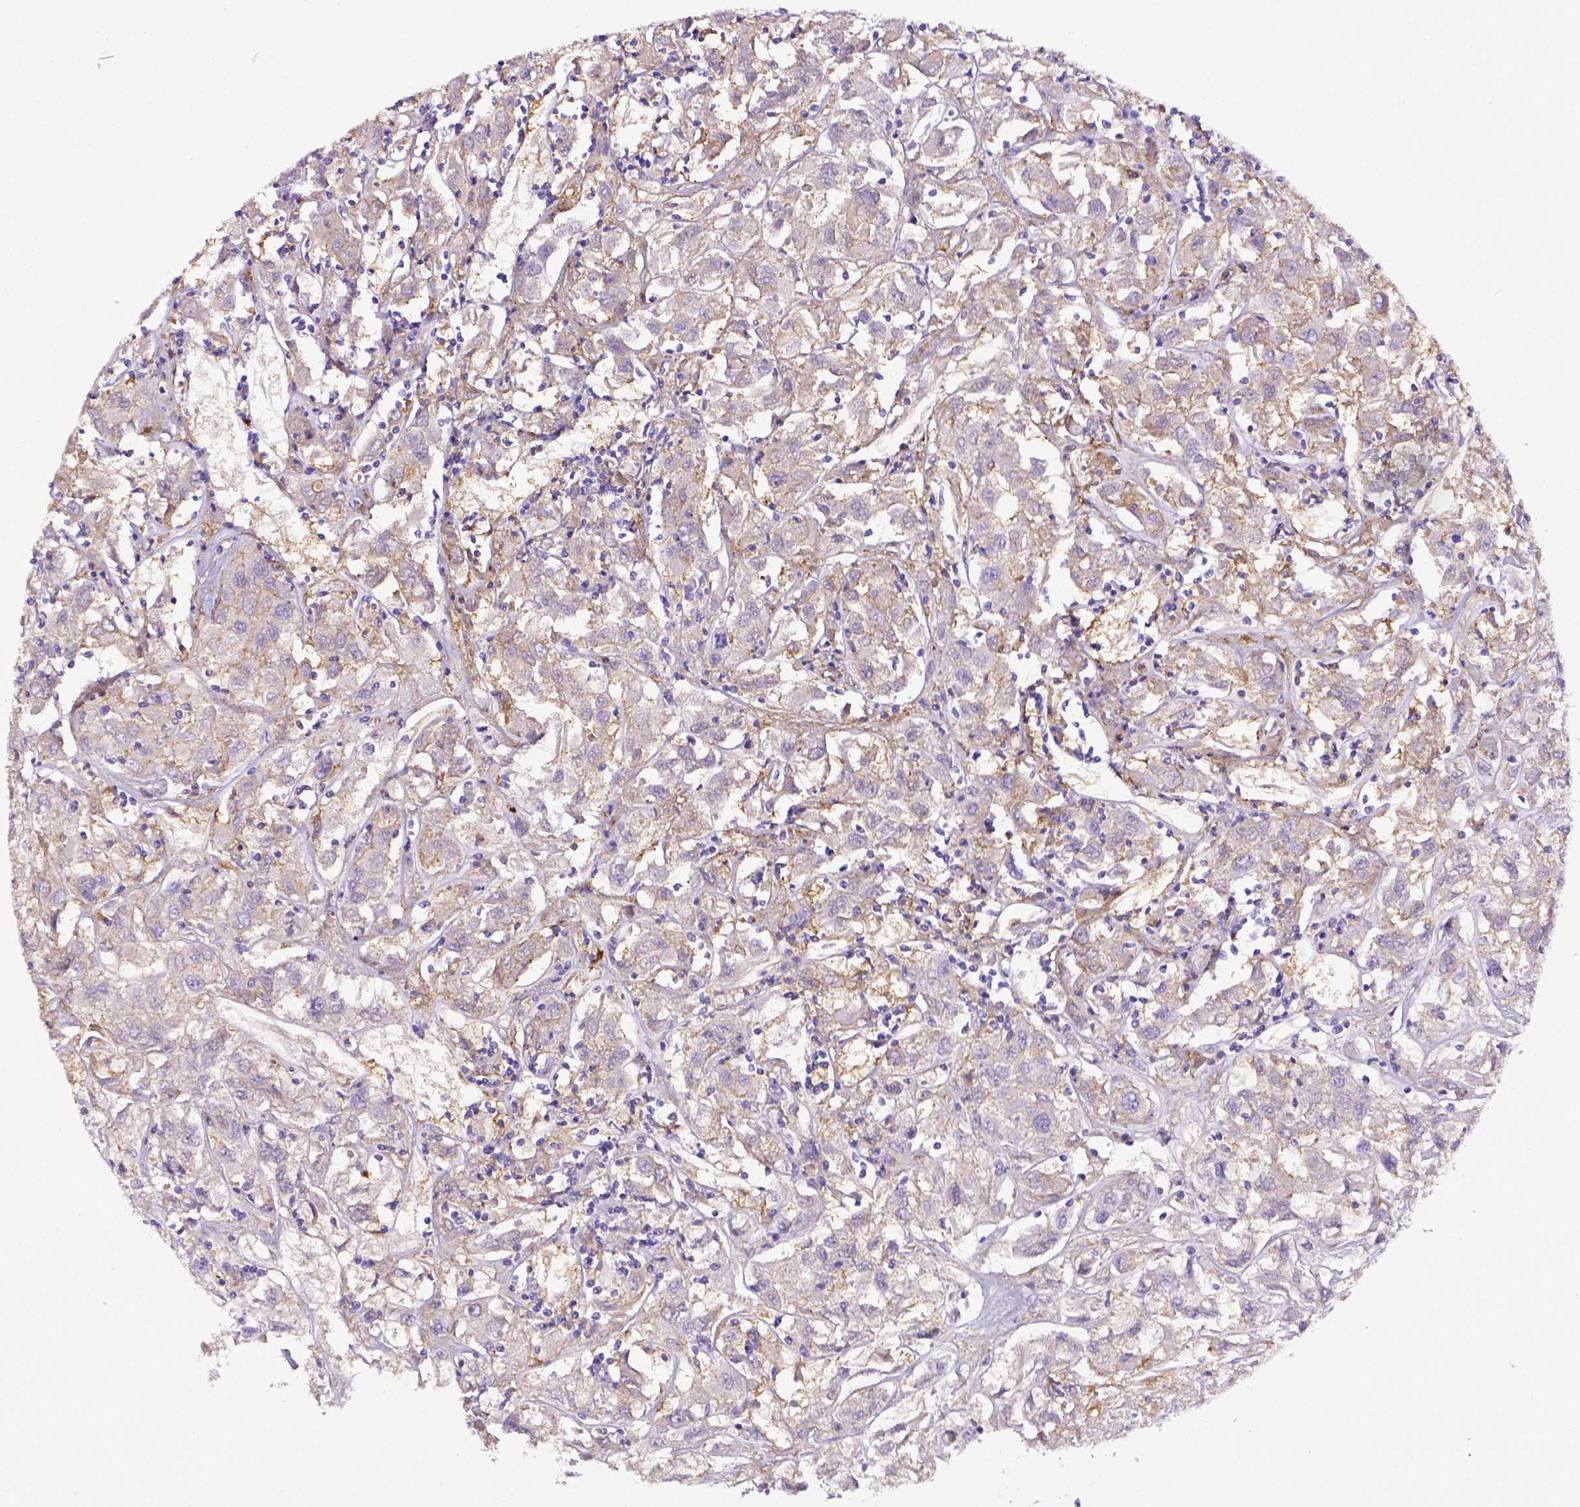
{"staining": {"intensity": "negative", "quantity": "none", "location": "none"}, "tissue": "renal cancer", "cell_type": "Tumor cells", "image_type": "cancer", "snomed": [{"axis": "morphology", "description": "Adenocarcinoma, NOS"}, {"axis": "topography", "description": "Kidney"}], "caption": "This is a micrograph of immunohistochemistry staining of renal cancer, which shows no positivity in tumor cells.", "gene": "CD40", "patient": {"sex": "female", "age": 76}}